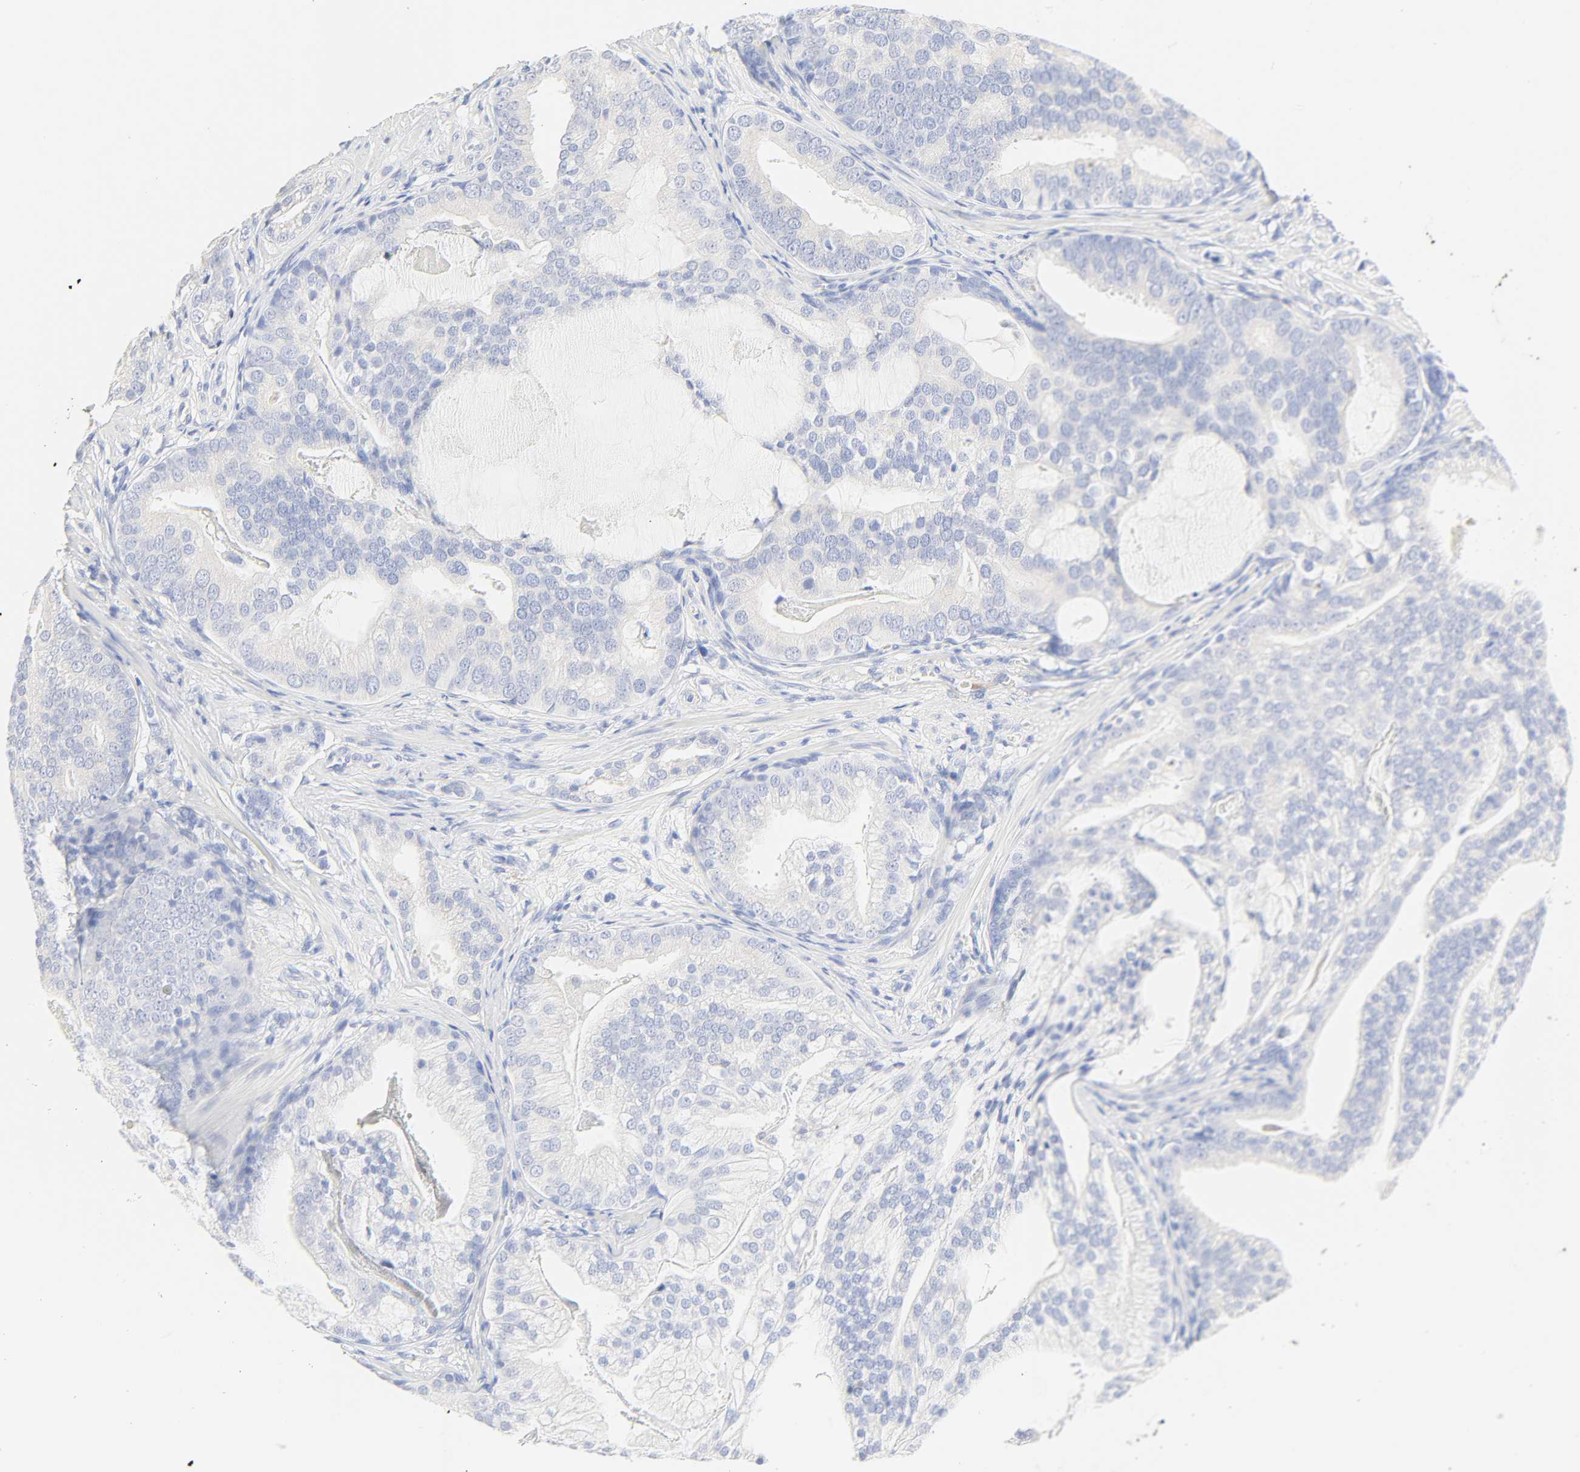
{"staining": {"intensity": "negative", "quantity": "none", "location": "none"}, "tissue": "prostate cancer", "cell_type": "Tumor cells", "image_type": "cancer", "snomed": [{"axis": "morphology", "description": "Adenocarcinoma, Low grade"}, {"axis": "topography", "description": "Prostate"}], "caption": "The image reveals no significant staining in tumor cells of prostate cancer.", "gene": "SLCO1B3", "patient": {"sex": "male", "age": 58}}